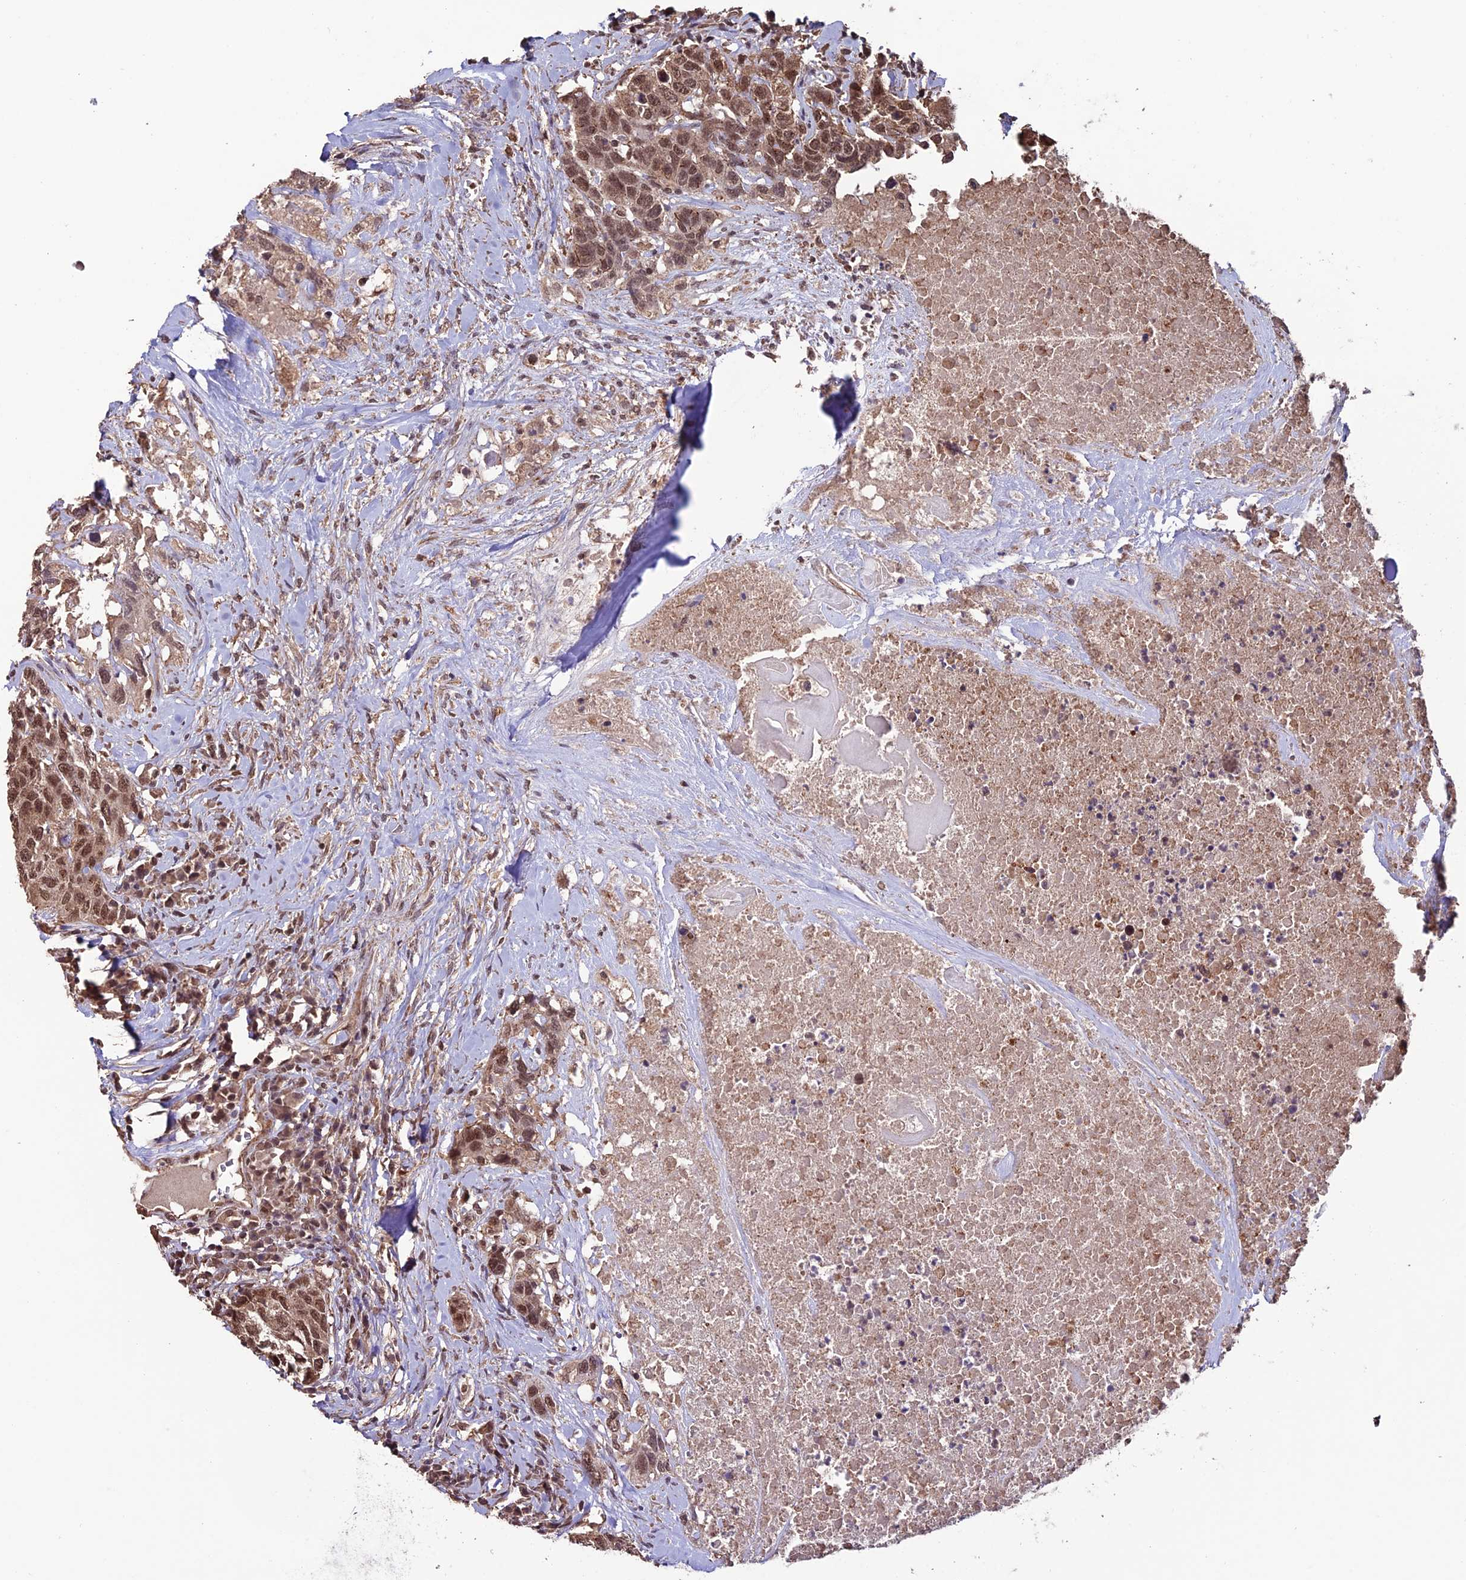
{"staining": {"intensity": "moderate", "quantity": ">75%", "location": "nuclear"}, "tissue": "head and neck cancer", "cell_type": "Tumor cells", "image_type": "cancer", "snomed": [{"axis": "morphology", "description": "Squamous cell carcinoma, NOS"}, {"axis": "topography", "description": "Head-Neck"}], "caption": "IHC of head and neck cancer exhibits medium levels of moderate nuclear positivity in approximately >75% of tumor cells.", "gene": "CABIN1", "patient": {"sex": "male", "age": 66}}